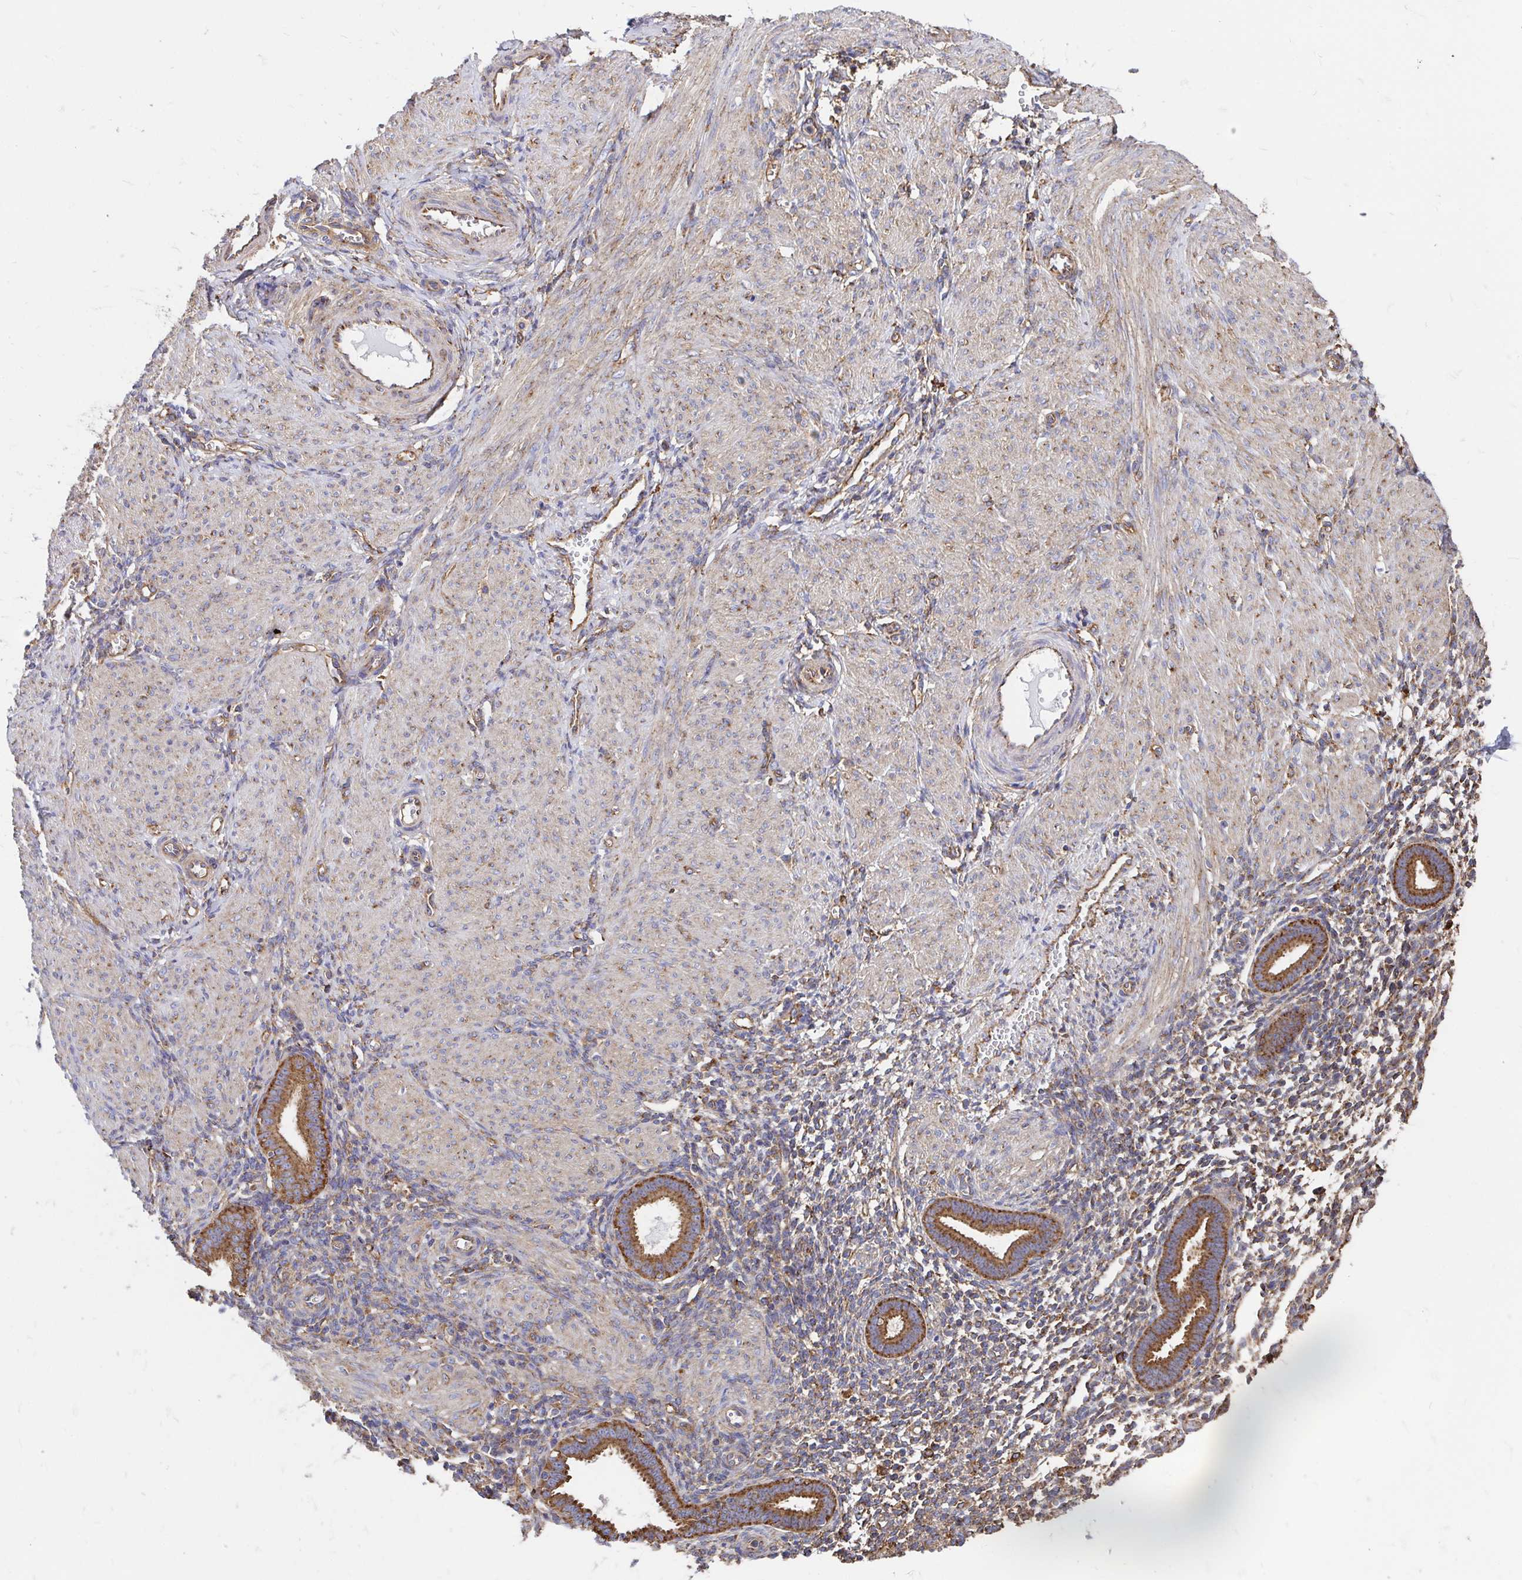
{"staining": {"intensity": "moderate", "quantity": "25%-75%", "location": "cytoplasmic/membranous"}, "tissue": "endometrium", "cell_type": "Cells in endometrial stroma", "image_type": "normal", "snomed": [{"axis": "morphology", "description": "Normal tissue, NOS"}, {"axis": "topography", "description": "Endometrium"}], "caption": "The image displays staining of benign endometrium, revealing moderate cytoplasmic/membranous protein expression (brown color) within cells in endometrial stroma. Ihc stains the protein in brown and the nuclei are stained blue.", "gene": "CLTC", "patient": {"sex": "female", "age": 36}}